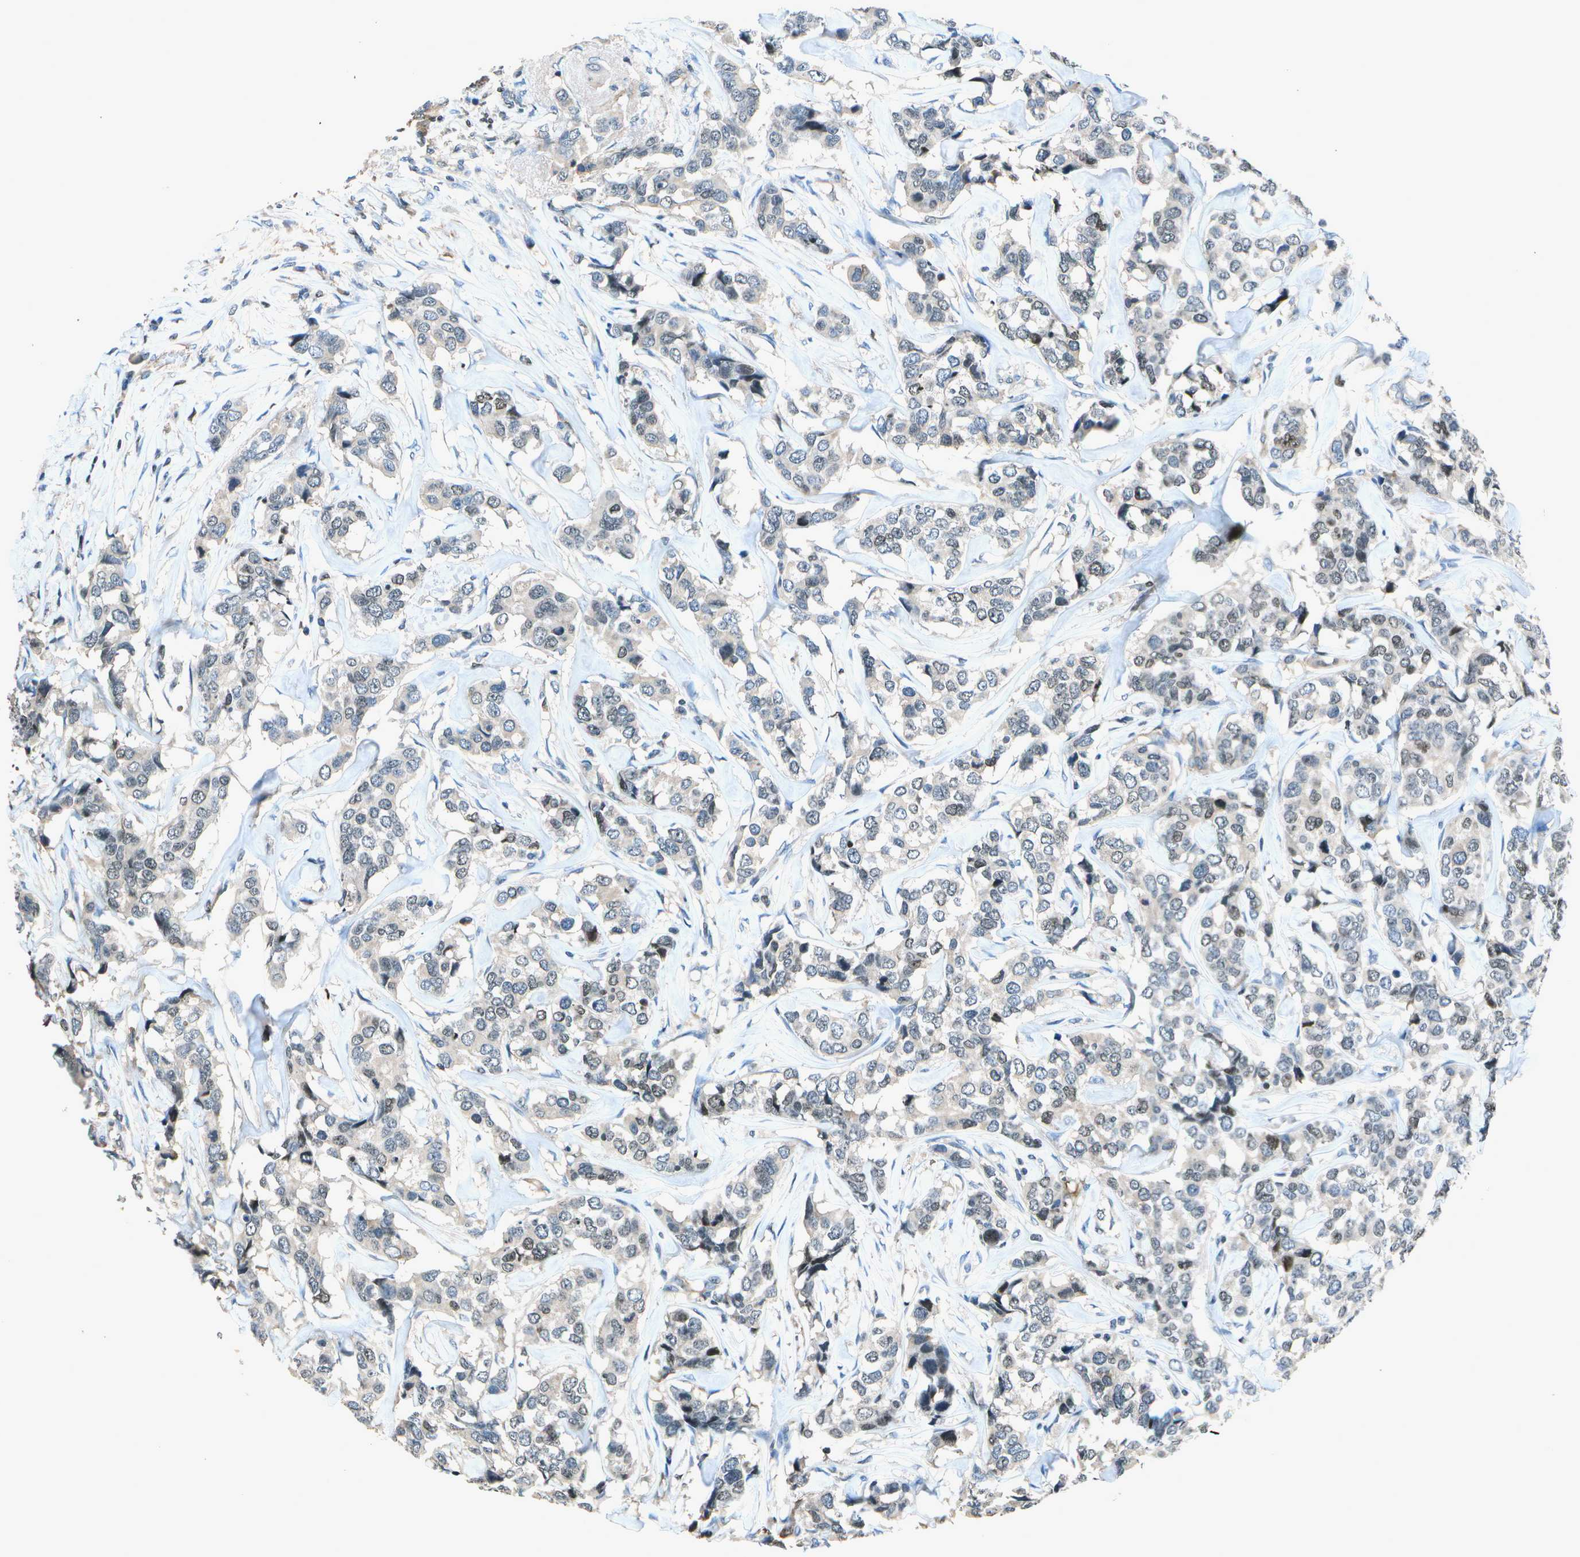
{"staining": {"intensity": "weak", "quantity": "<25%", "location": "nuclear"}, "tissue": "breast cancer", "cell_type": "Tumor cells", "image_type": "cancer", "snomed": [{"axis": "morphology", "description": "Lobular carcinoma"}, {"axis": "topography", "description": "Breast"}], "caption": "High power microscopy photomicrograph of an immunohistochemistry histopathology image of lobular carcinoma (breast), revealing no significant expression in tumor cells. (DAB IHC with hematoxylin counter stain).", "gene": "PDLIM1", "patient": {"sex": "female", "age": 59}}